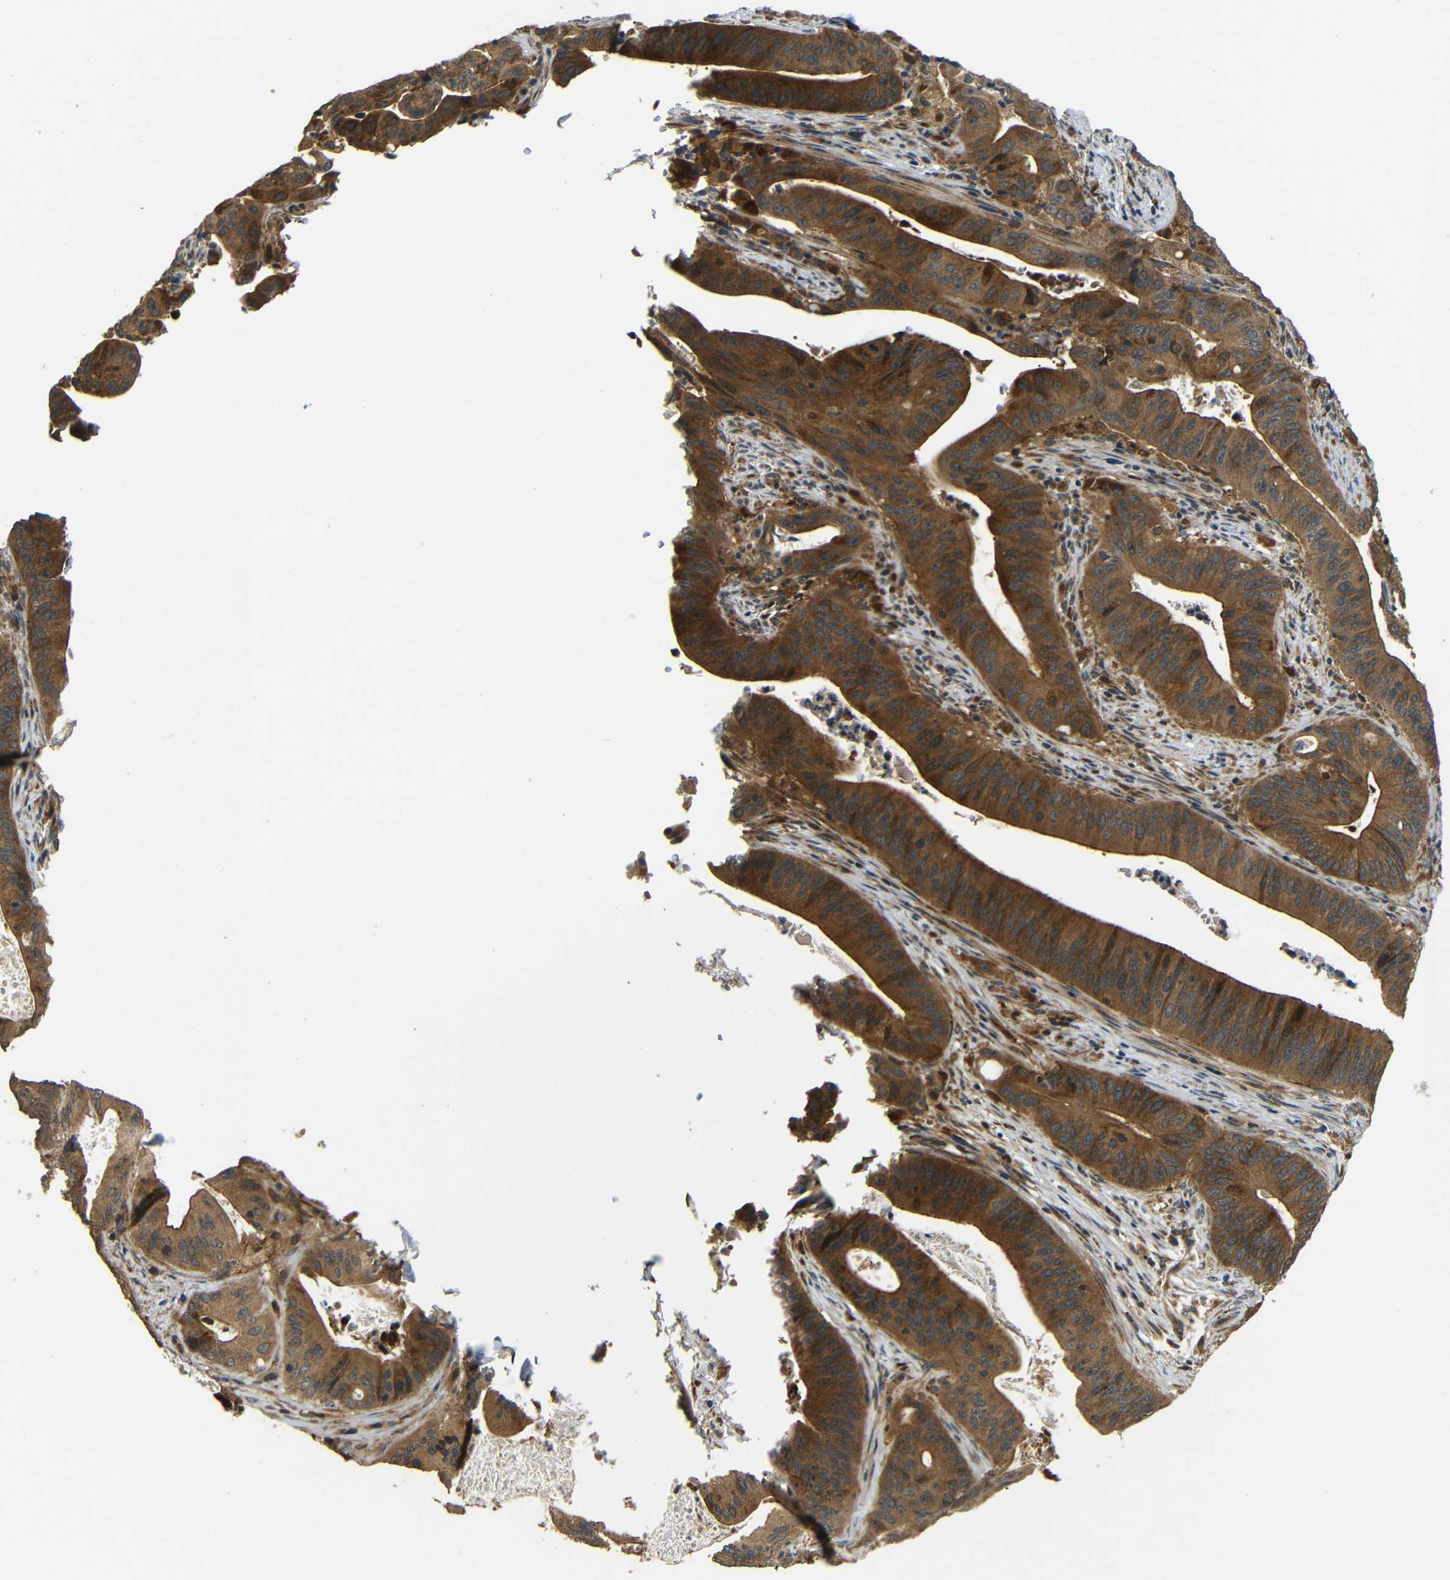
{"staining": {"intensity": "strong", "quantity": ">75%", "location": "cytoplasmic/membranous"}, "tissue": "pancreatic cancer", "cell_type": "Tumor cells", "image_type": "cancer", "snomed": [{"axis": "morphology", "description": "Normal tissue, NOS"}, {"axis": "topography", "description": "Lymph node"}], "caption": "The image exhibits staining of pancreatic cancer, revealing strong cytoplasmic/membranous protein expression (brown color) within tumor cells. (DAB (3,3'-diaminobenzidine) IHC, brown staining for protein, blue staining for nuclei).", "gene": "EPHB2", "patient": {"sex": "male", "age": 62}}